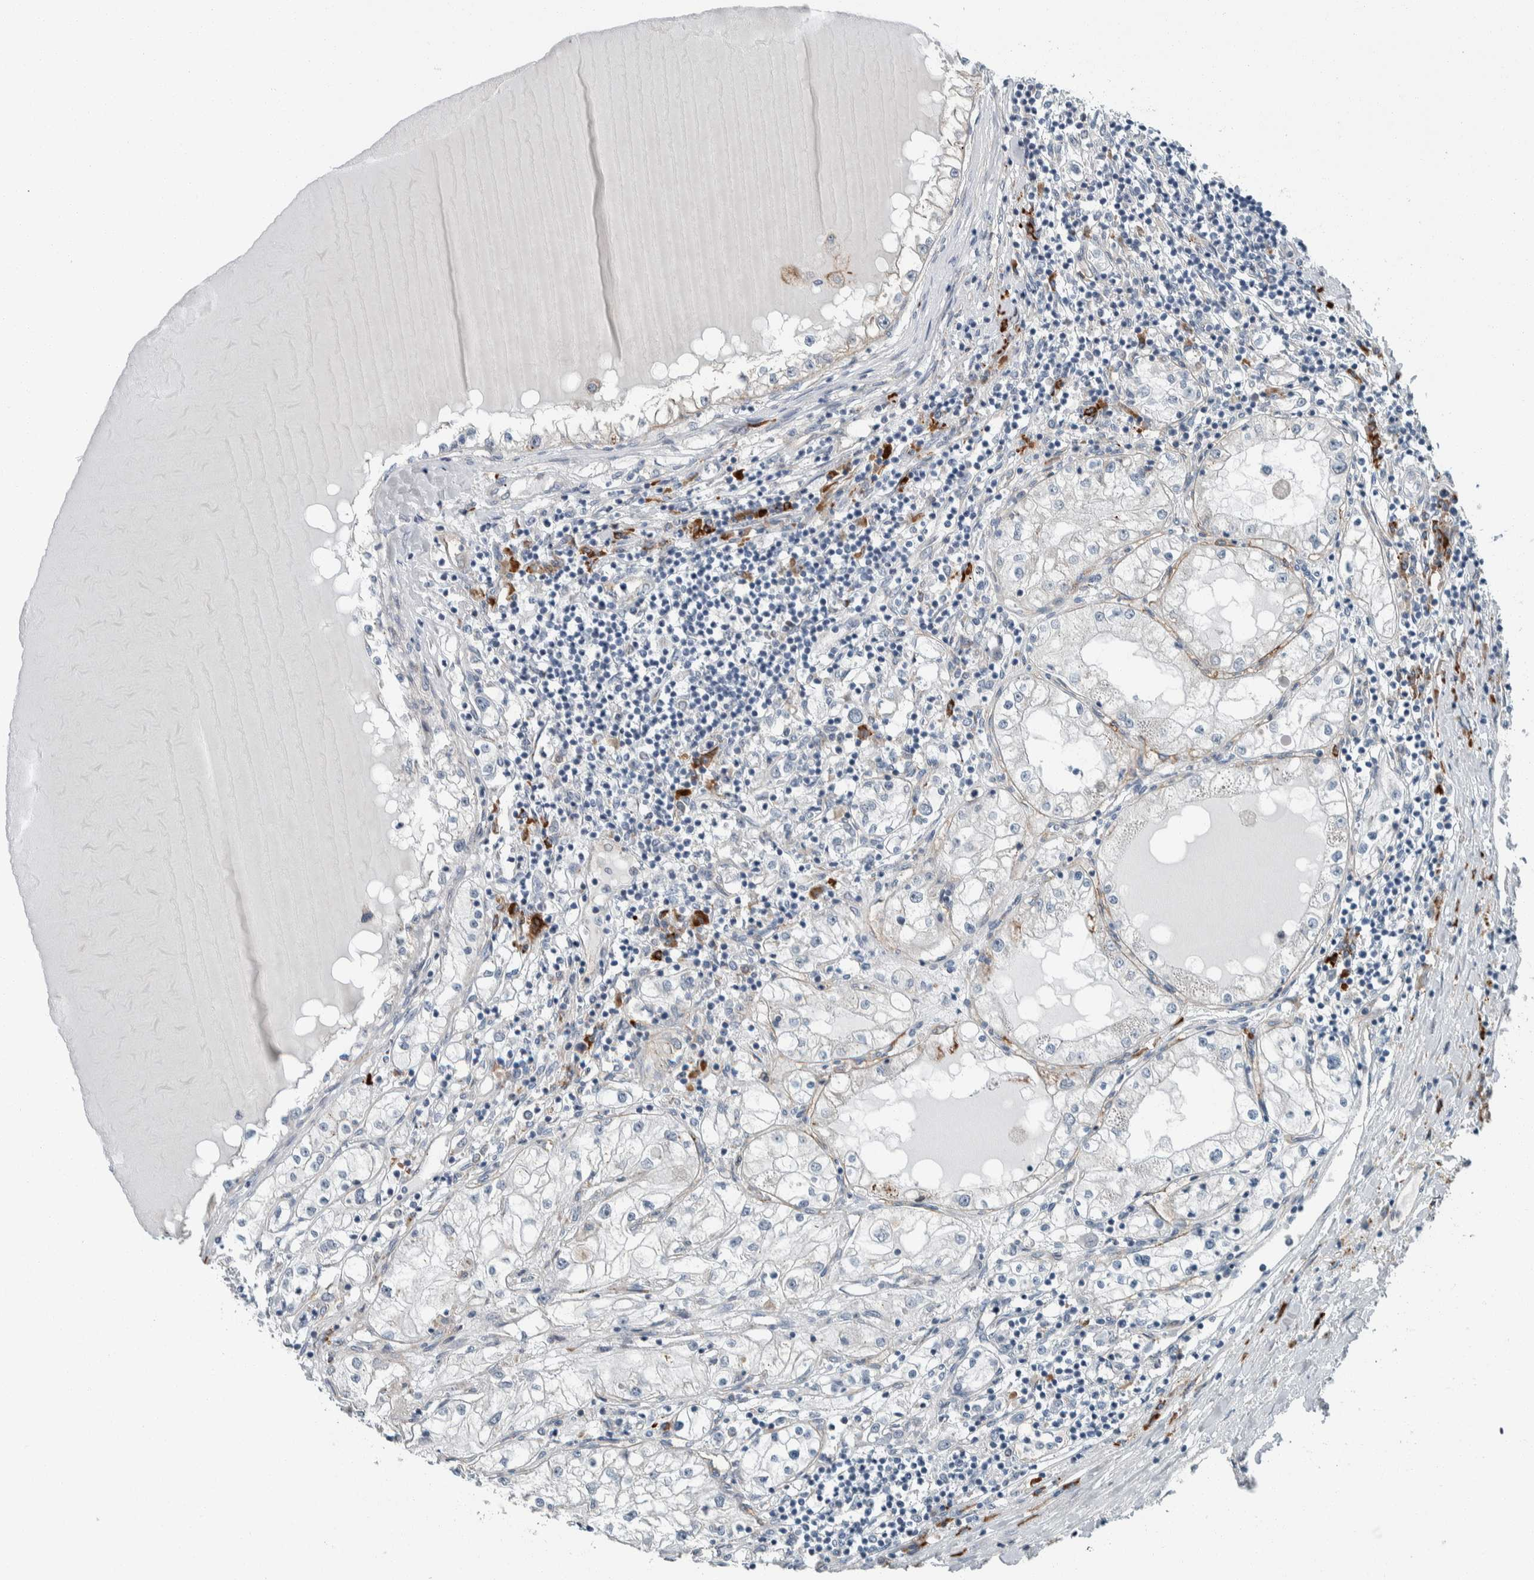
{"staining": {"intensity": "negative", "quantity": "none", "location": "none"}, "tissue": "renal cancer", "cell_type": "Tumor cells", "image_type": "cancer", "snomed": [{"axis": "morphology", "description": "Adenocarcinoma, NOS"}, {"axis": "topography", "description": "Kidney"}], "caption": "Immunohistochemical staining of human renal cancer (adenocarcinoma) displays no significant positivity in tumor cells.", "gene": "USP25", "patient": {"sex": "male", "age": 68}}